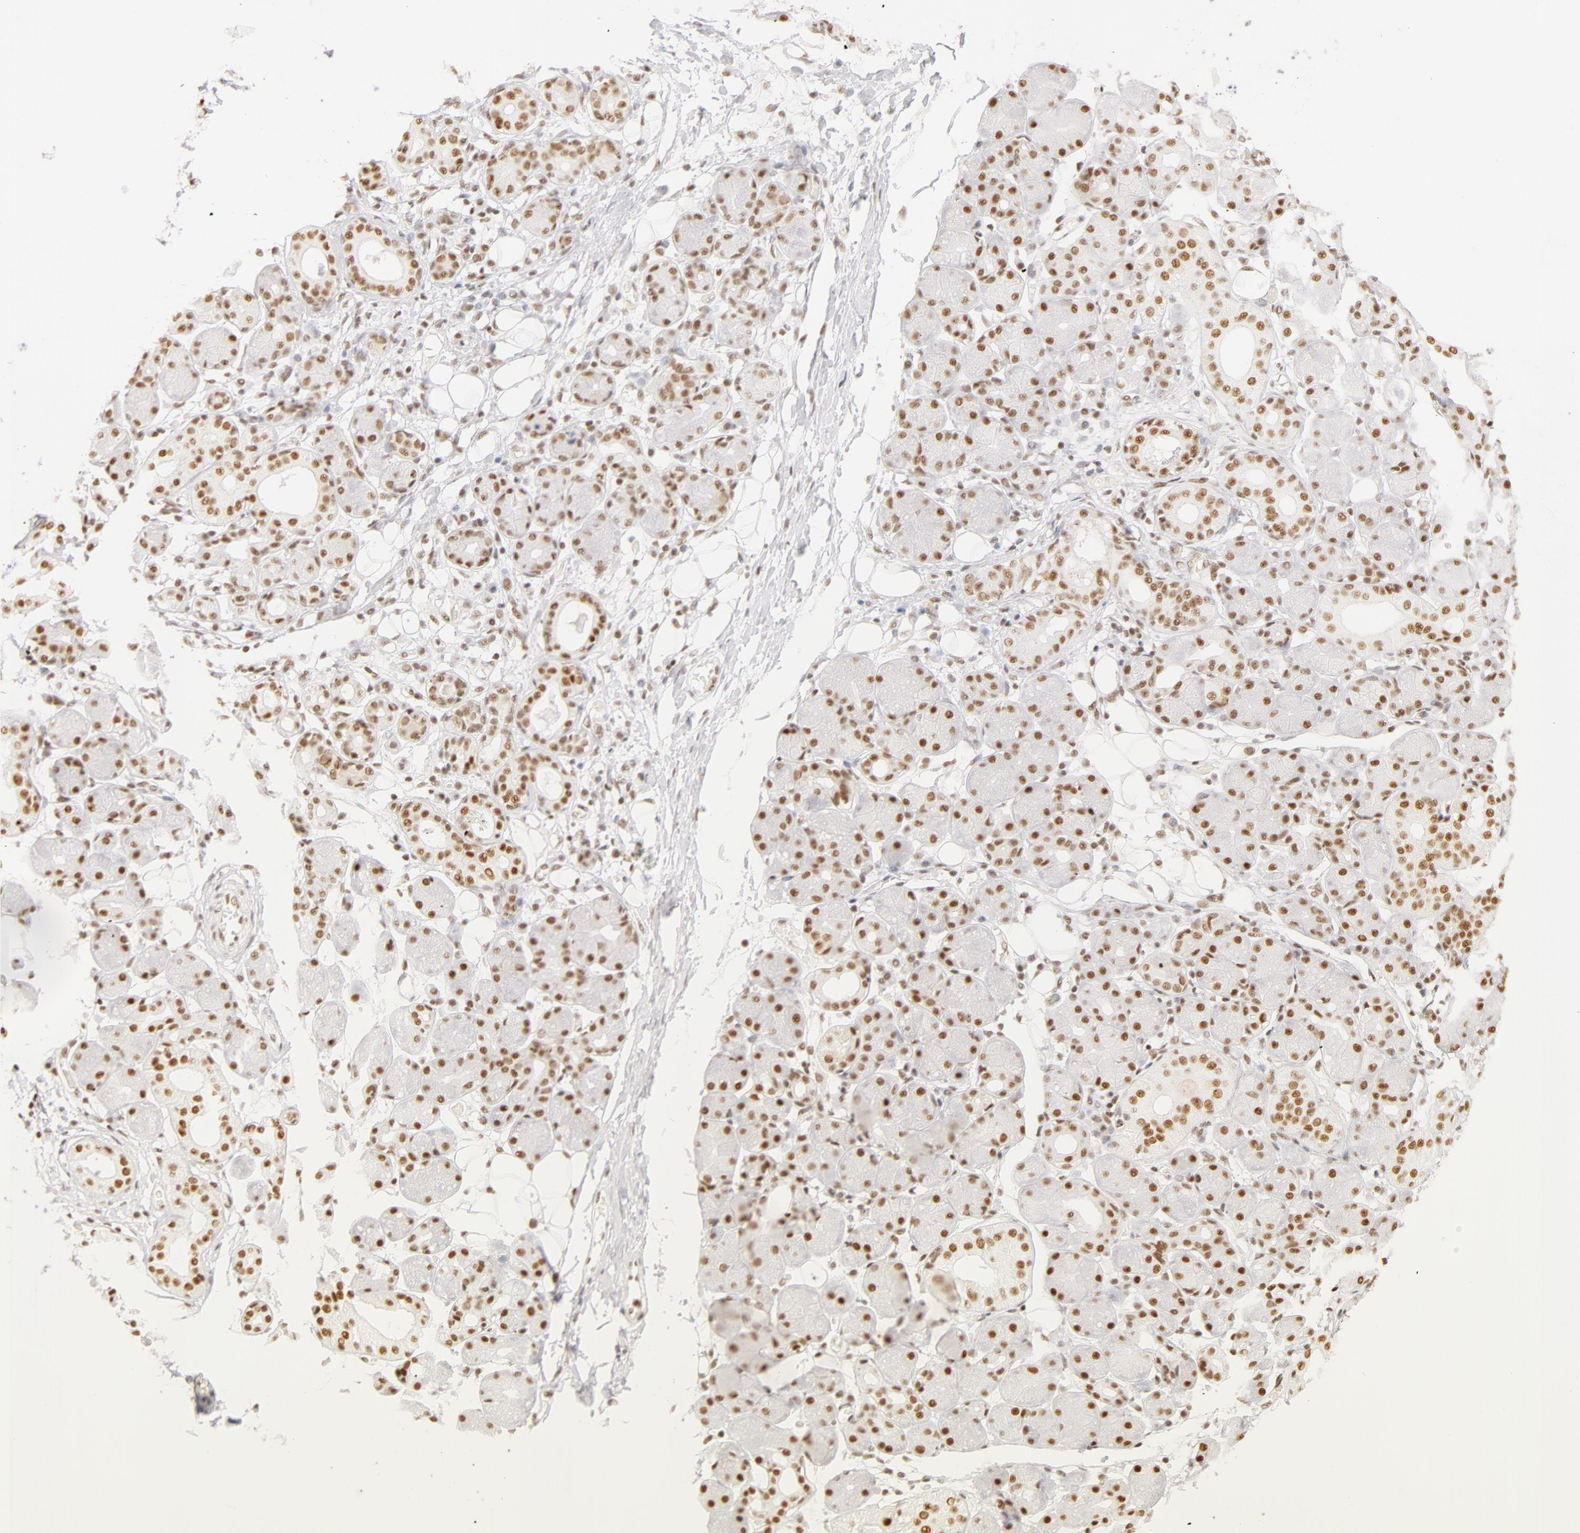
{"staining": {"intensity": "moderate", "quantity": ">75%", "location": "nuclear"}, "tissue": "salivary gland", "cell_type": "Glandular cells", "image_type": "normal", "snomed": [{"axis": "morphology", "description": "Normal tissue, NOS"}, {"axis": "topography", "description": "Salivary gland"}, {"axis": "topography", "description": "Peripheral nerve tissue"}], "caption": "Immunohistochemical staining of normal salivary gland shows medium levels of moderate nuclear expression in about >75% of glandular cells. The protein is stained brown, and the nuclei are stained in blue (DAB (3,3'-diaminobenzidine) IHC with brightfield microscopy, high magnification).", "gene": "RBM39", "patient": {"sex": "male", "age": 62}}